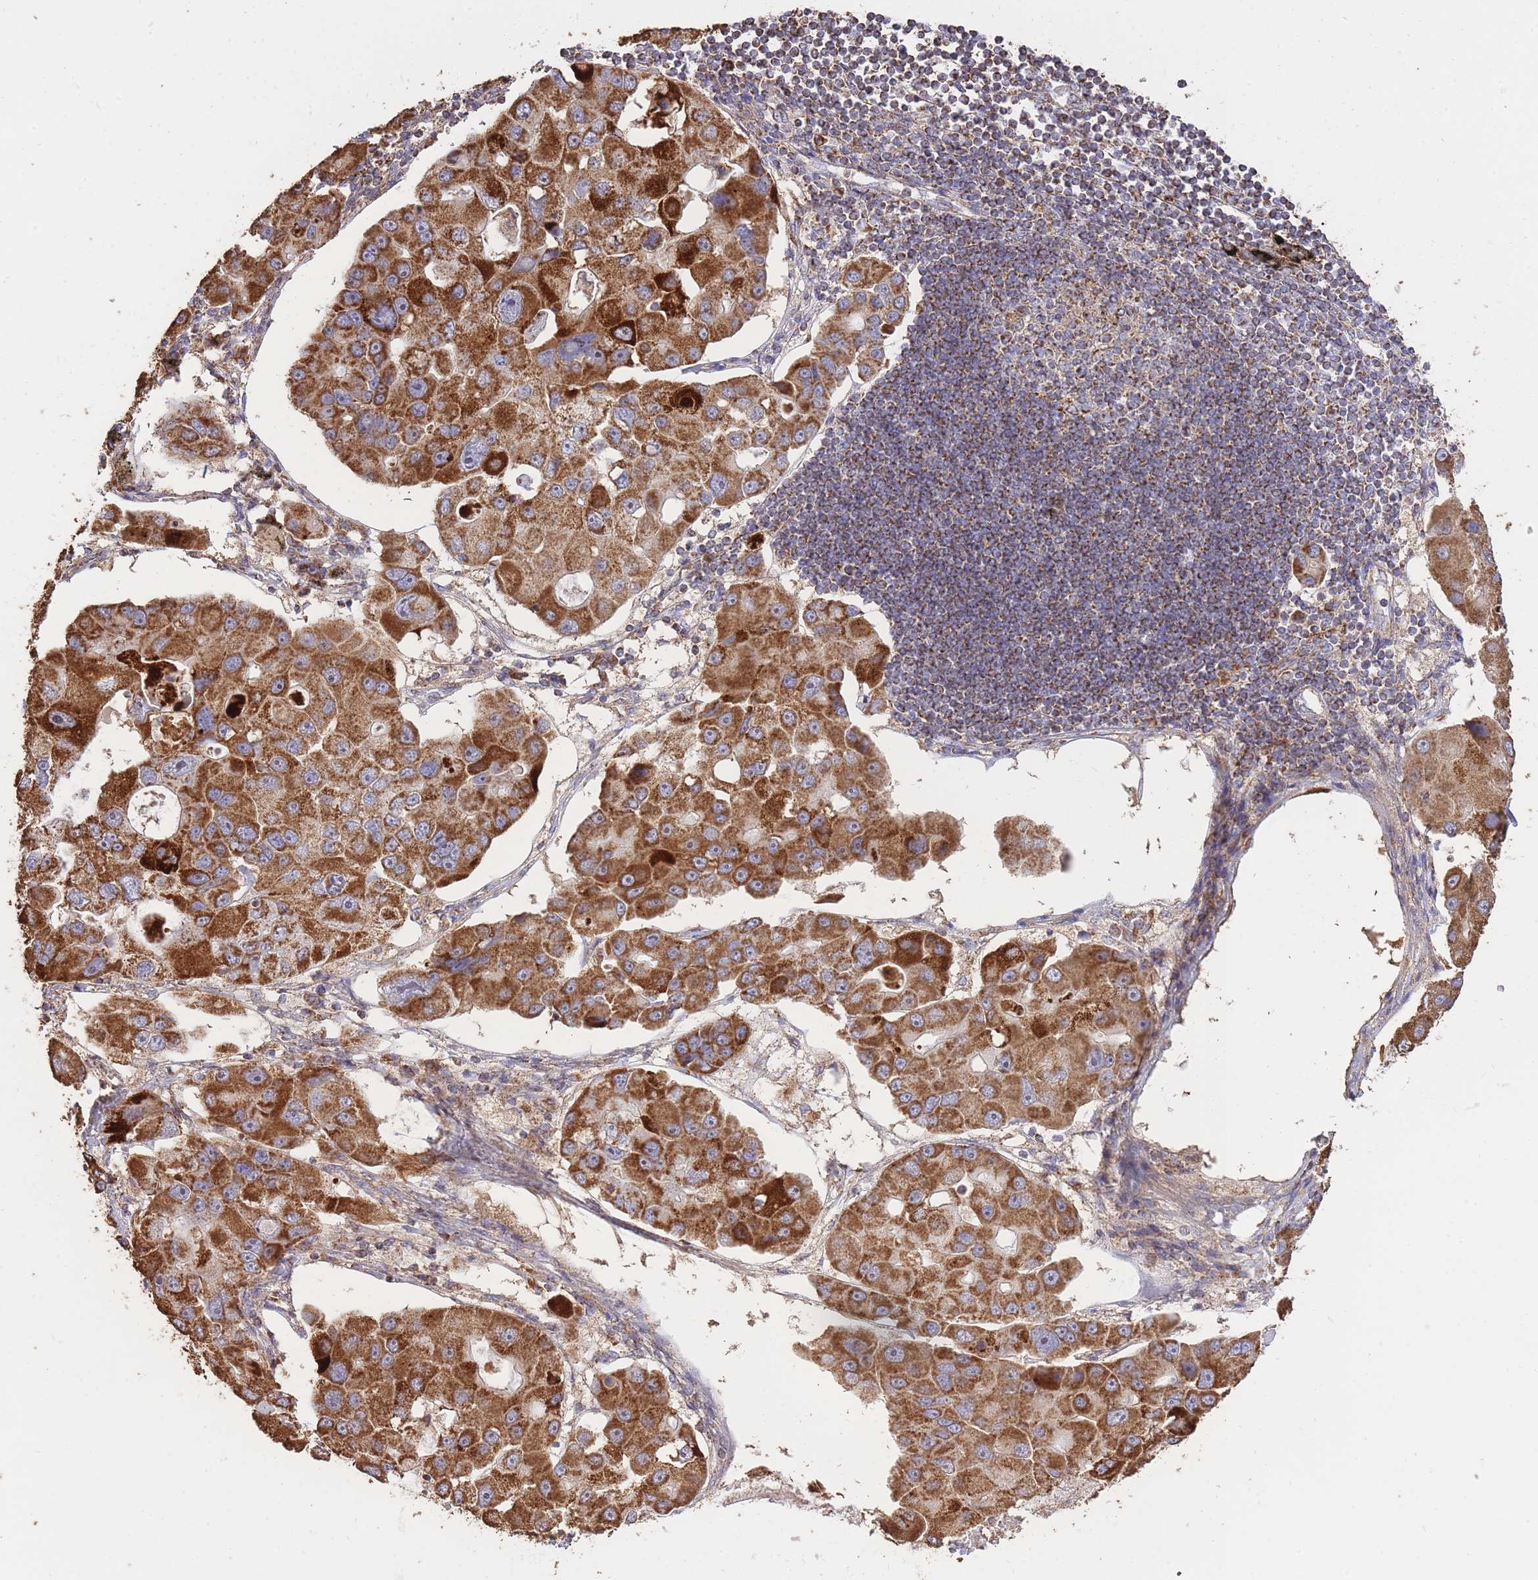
{"staining": {"intensity": "strong", "quantity": ">75%", "location": "cytoplasmic/membranous"}, "tissue": "lung cancer", "cell_type": "Tumor cells", "image_type": "cancer", "snomed": [{"axis": "morphology", "description": "Adenocarcinoma, NOS"}, {"axis": "topography", "description": "Lung"}], "caption": "Immunohistochemistry (IHC) photomicrograph of human lung cancer (adenocarcinoma) stained for a protein (brown), which shows high levels of strong cytoplasmic/membranous positivity in approximately >75% of tumor cells.", "gene": "PREP", "patient": {"sex": "female", "age": 54}}